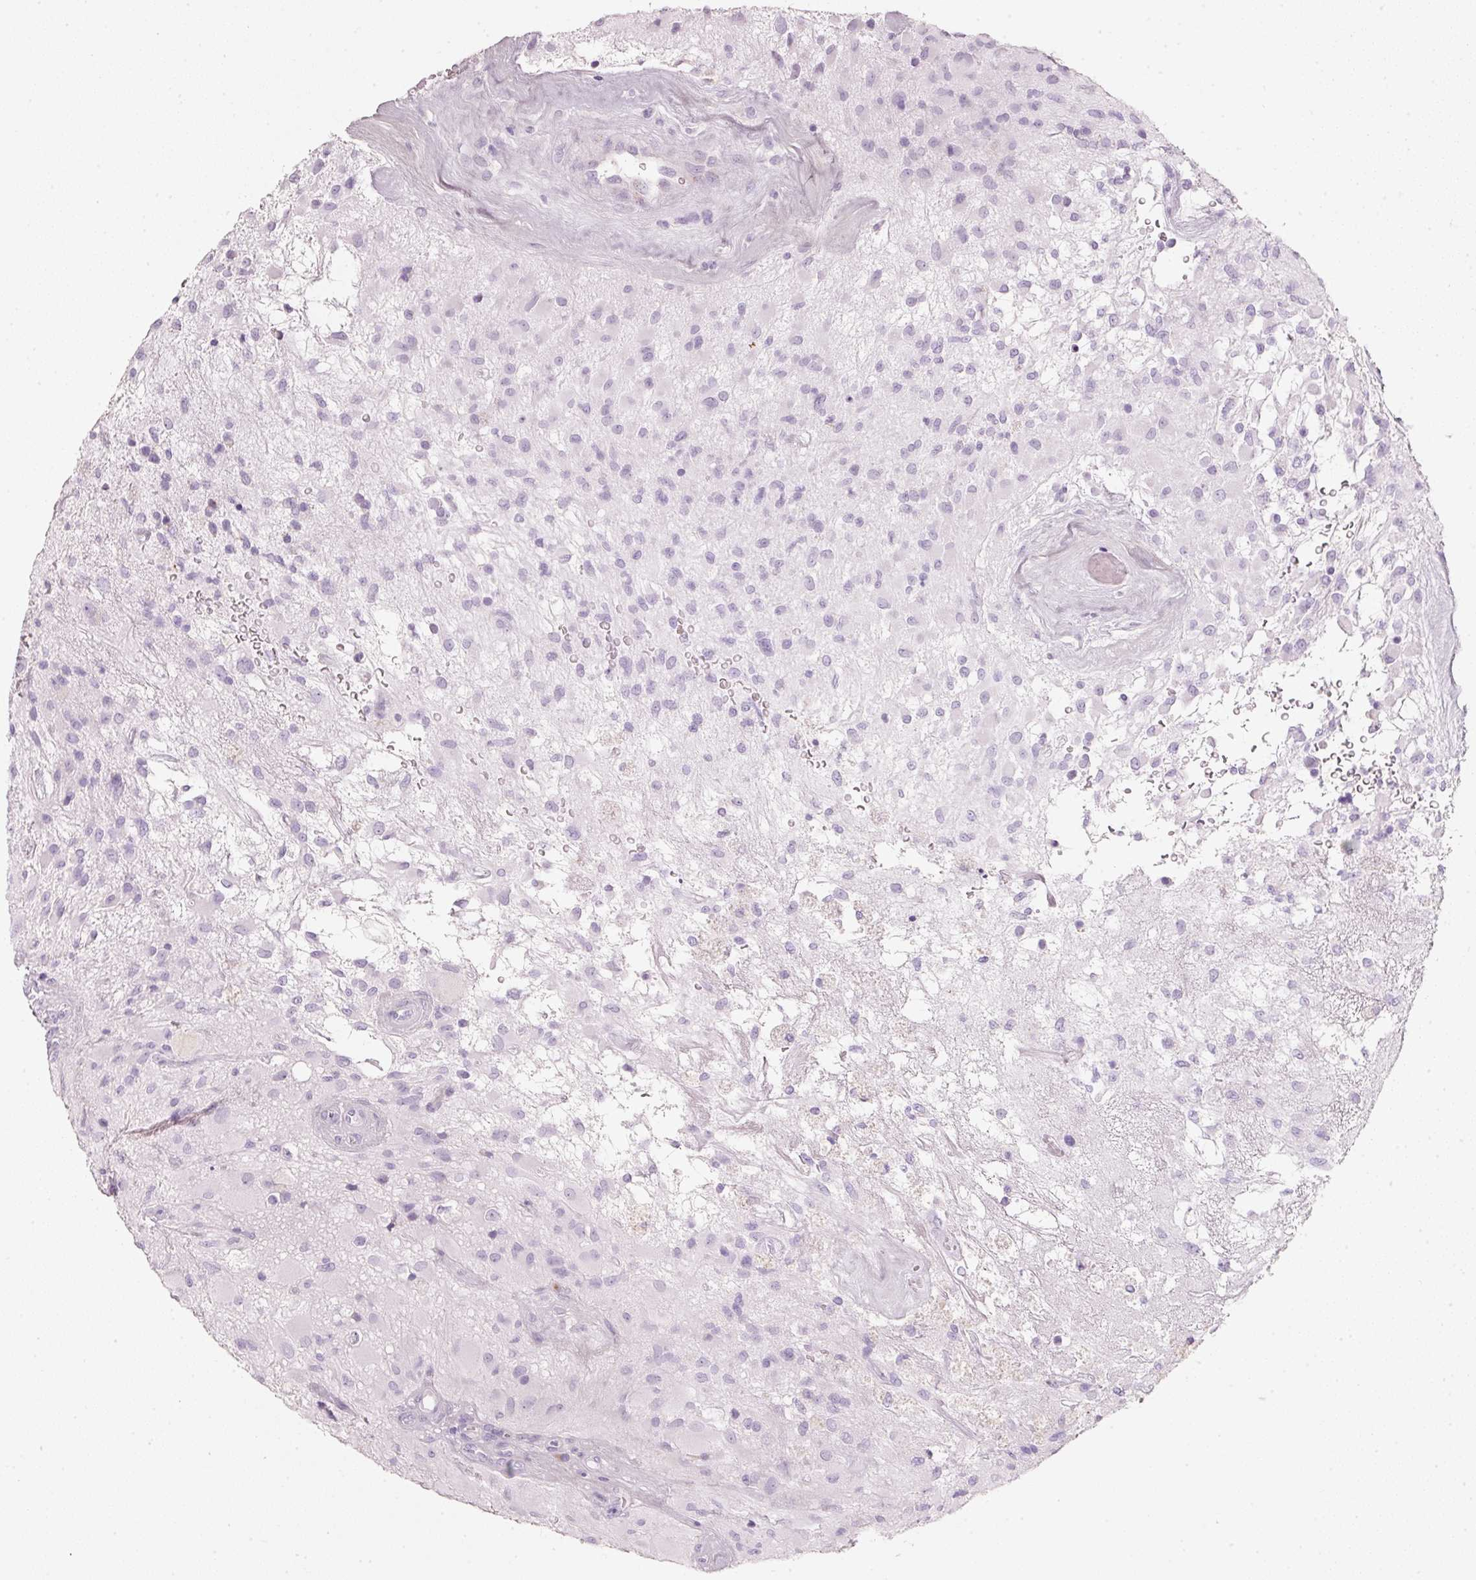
{"staining": {"intensity": "negative", "quantity": "none", "location": "none"}, "tissue": "glioma", "cell_type": "Tumor cells", "image_type": "cancer", "snomed": [{"axis": "morphology", "description": "Glioma, malignant, High grade"}, {"axis": "topography", "description": "Brain"}], "caption": "The photomicrograph reveals no significant staining in tumor cells of malignant glioma (high-grade). (IHC, brightfield microscopy, high magnification).", "gene": "PDXDC1", "patient": {"sex": "female", "age": 67}}